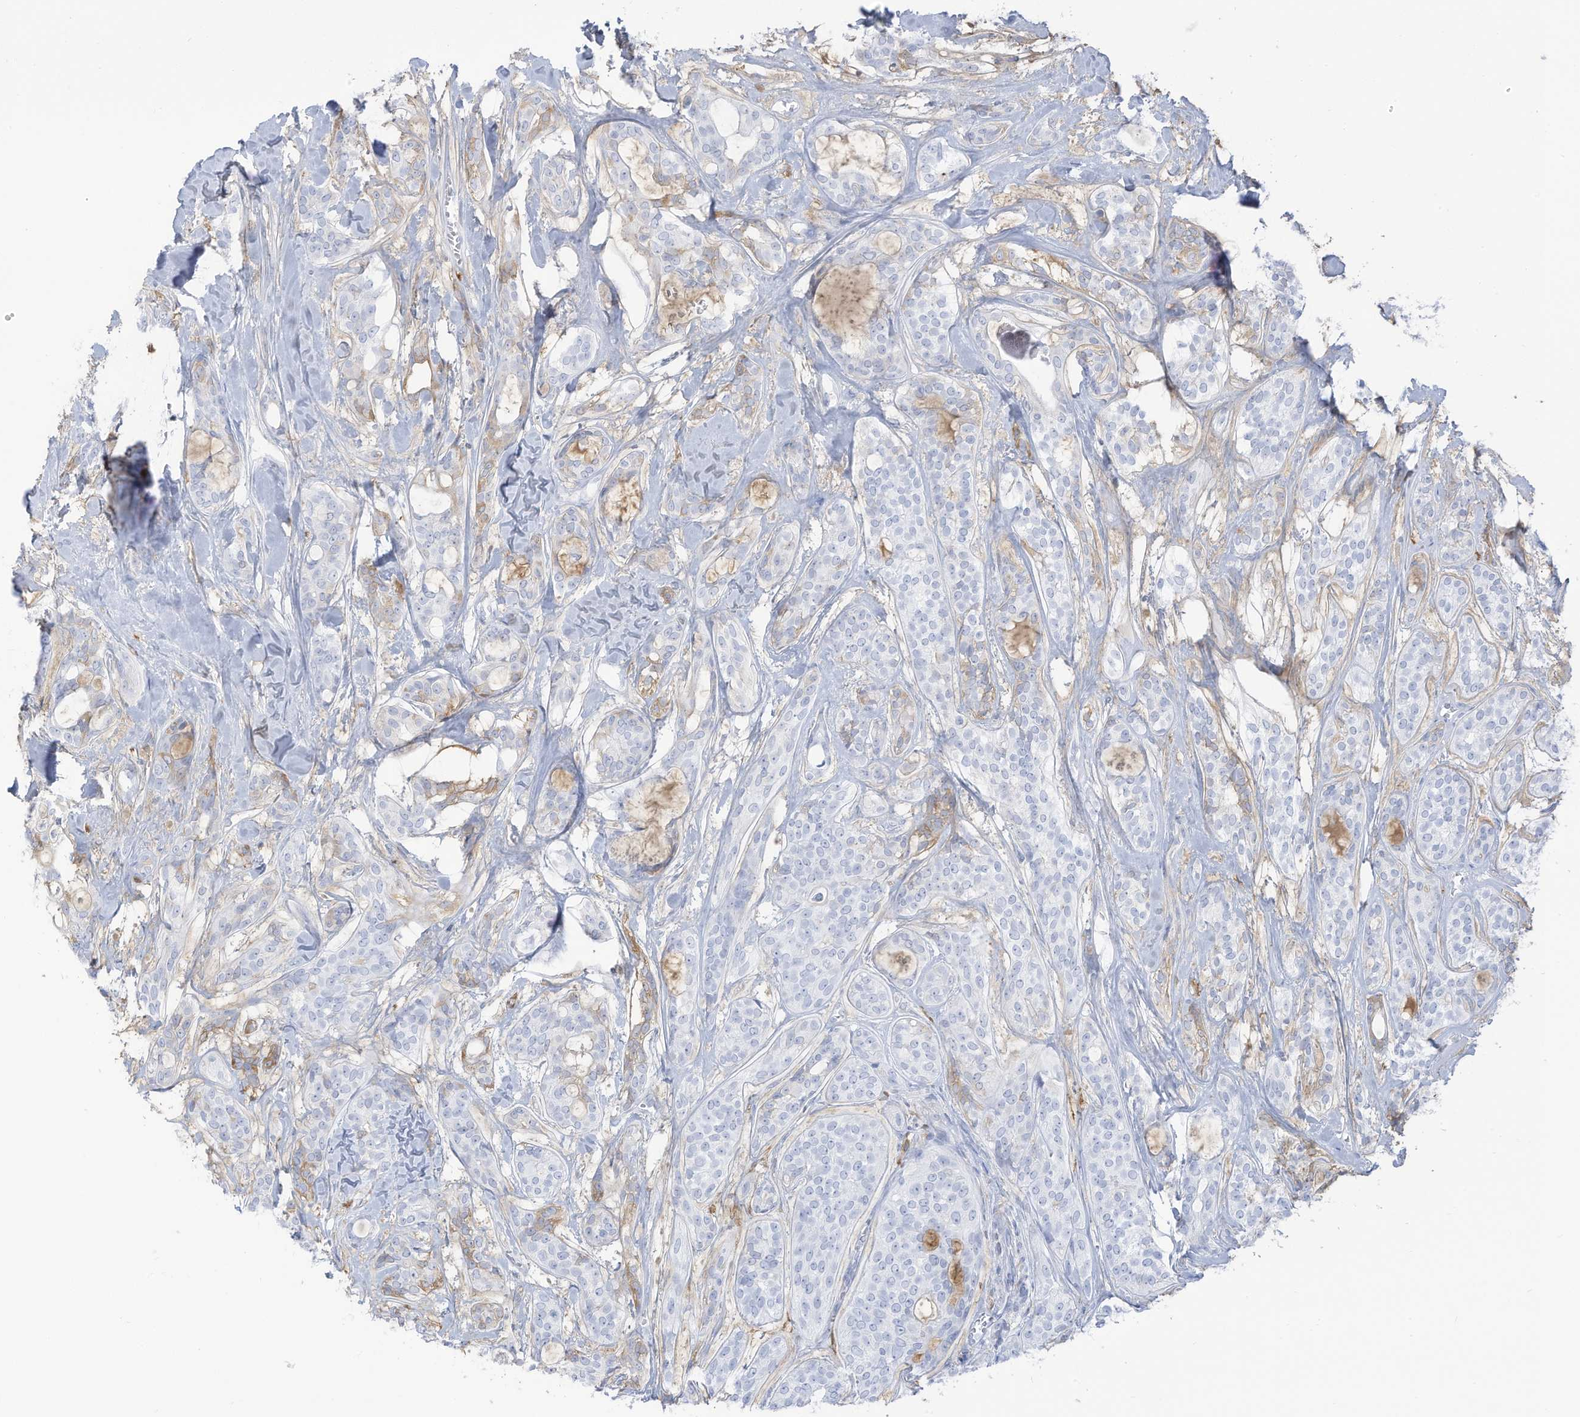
{"staining": {"intensity": "moderate", "quantity": "<25%", "location": "cytoplasmic/membranous"}, "tissue": "head and neck cancer", "cell_type": "Tumor cells", "image_type": "cancer", "snomed": [{"axis": "morphology", "description": "Adenocarcinoma, NOS"}, {"axis": "topography", "description": "Head-Neck"}], "caption": "Immunohistochemical staining of human head and neck cancer shows low levels of moderate cytoplasmic/membranous protein positivity in approximately <25% of tumor cells.", "gene": "HSD17B13", "patient": {"sex": "male", "age": 66}}